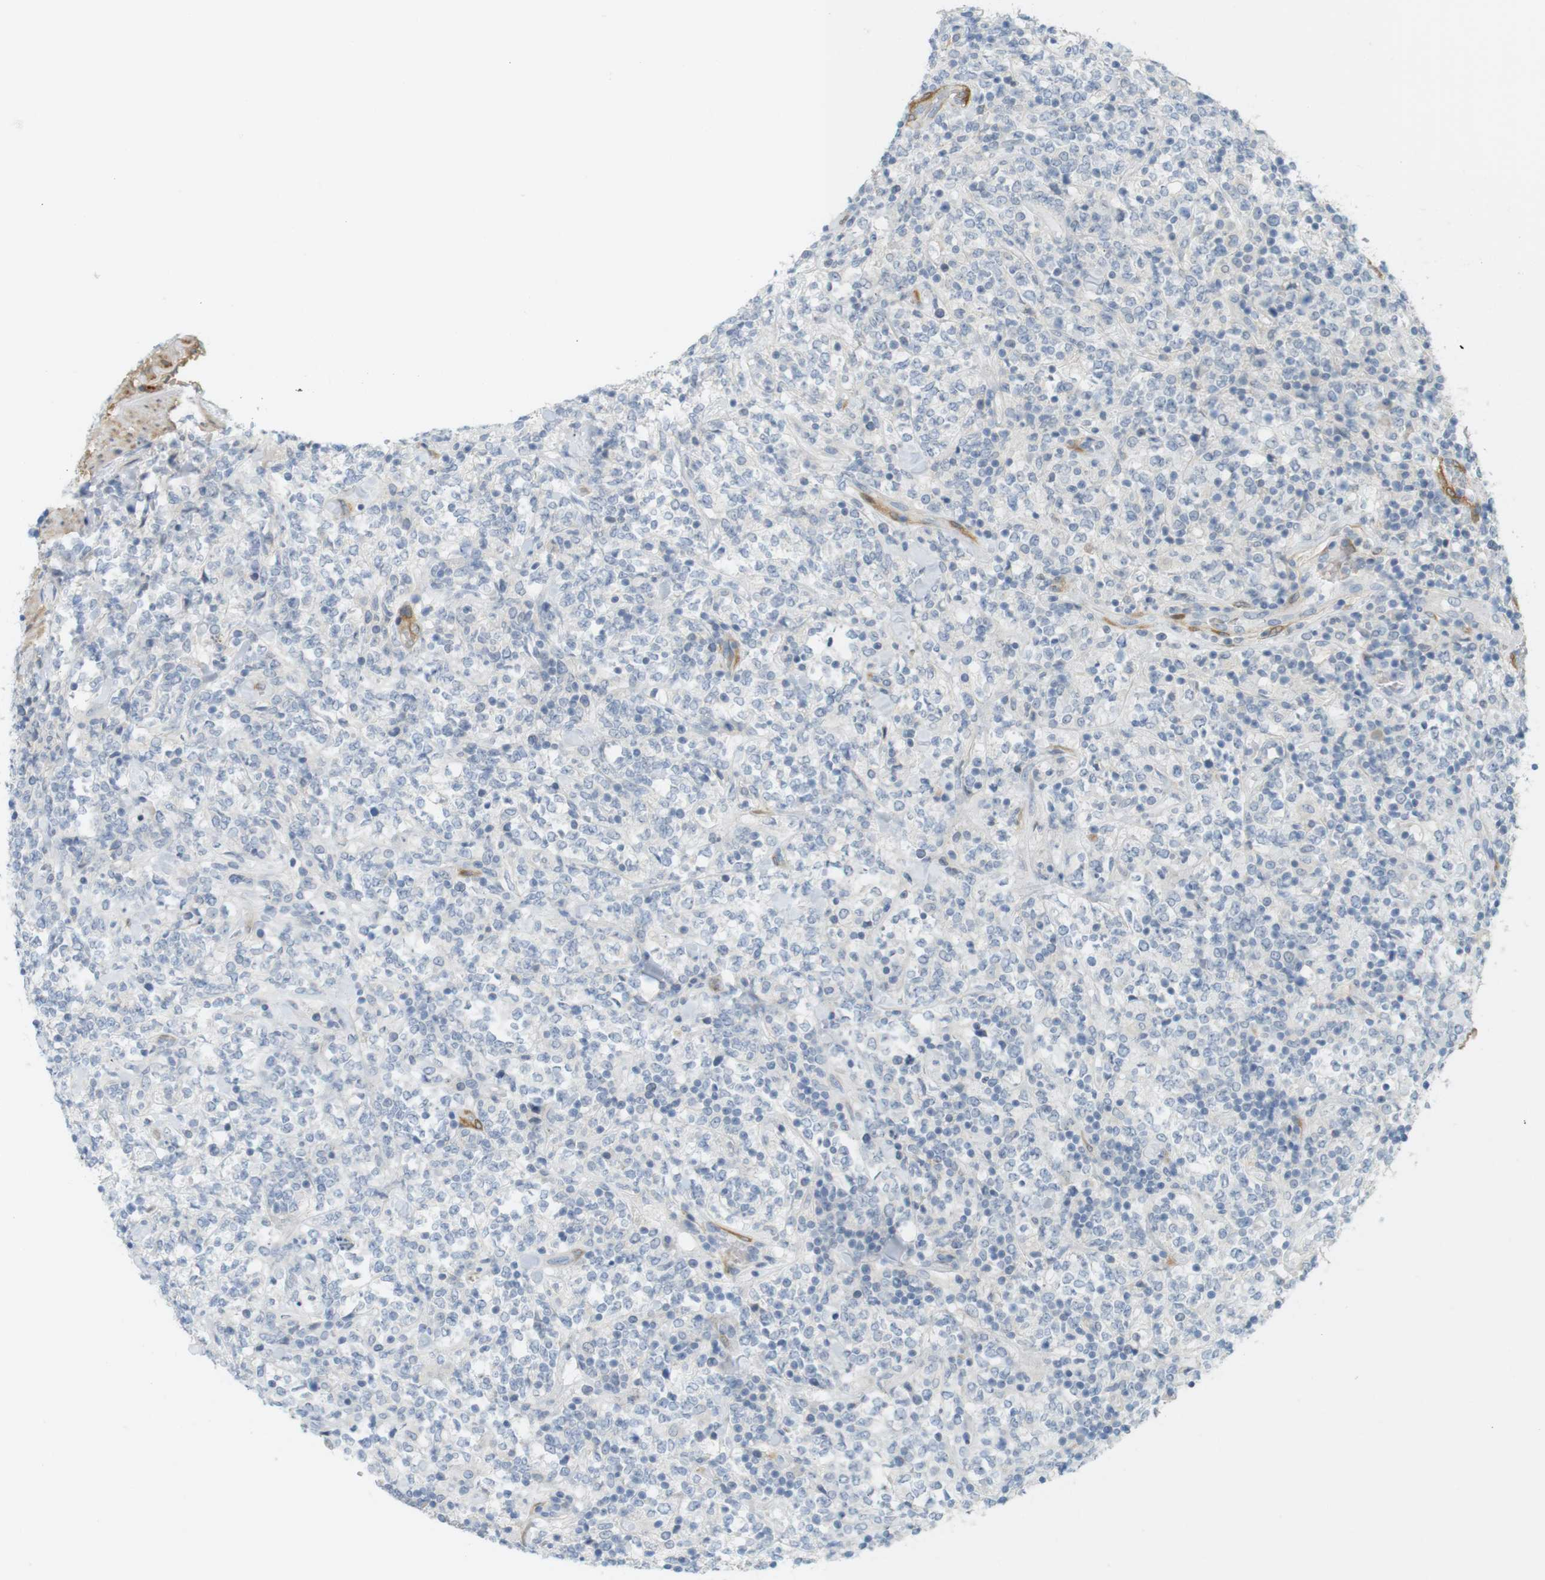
{"staining": {"intensity": "negative", "quantity": "none", "location": "none"}, "tissue": "lymphoma", "cell_type": "Tumor cells", "image_type": "cancer", "snomed": [{"axis": "morphology", "description": "Malignant lymphoma, non-Hodgkin's type, High grade"}, {"axis": "topography", "description": "Soft tissue"}], "caption": "Image shows no significant protein staining in tumor cells of high-grade malignant lymphoma, non-Hodgkin's type.", "gene": "PDE3A", "patient": {"sex": "male", "age": 18}}